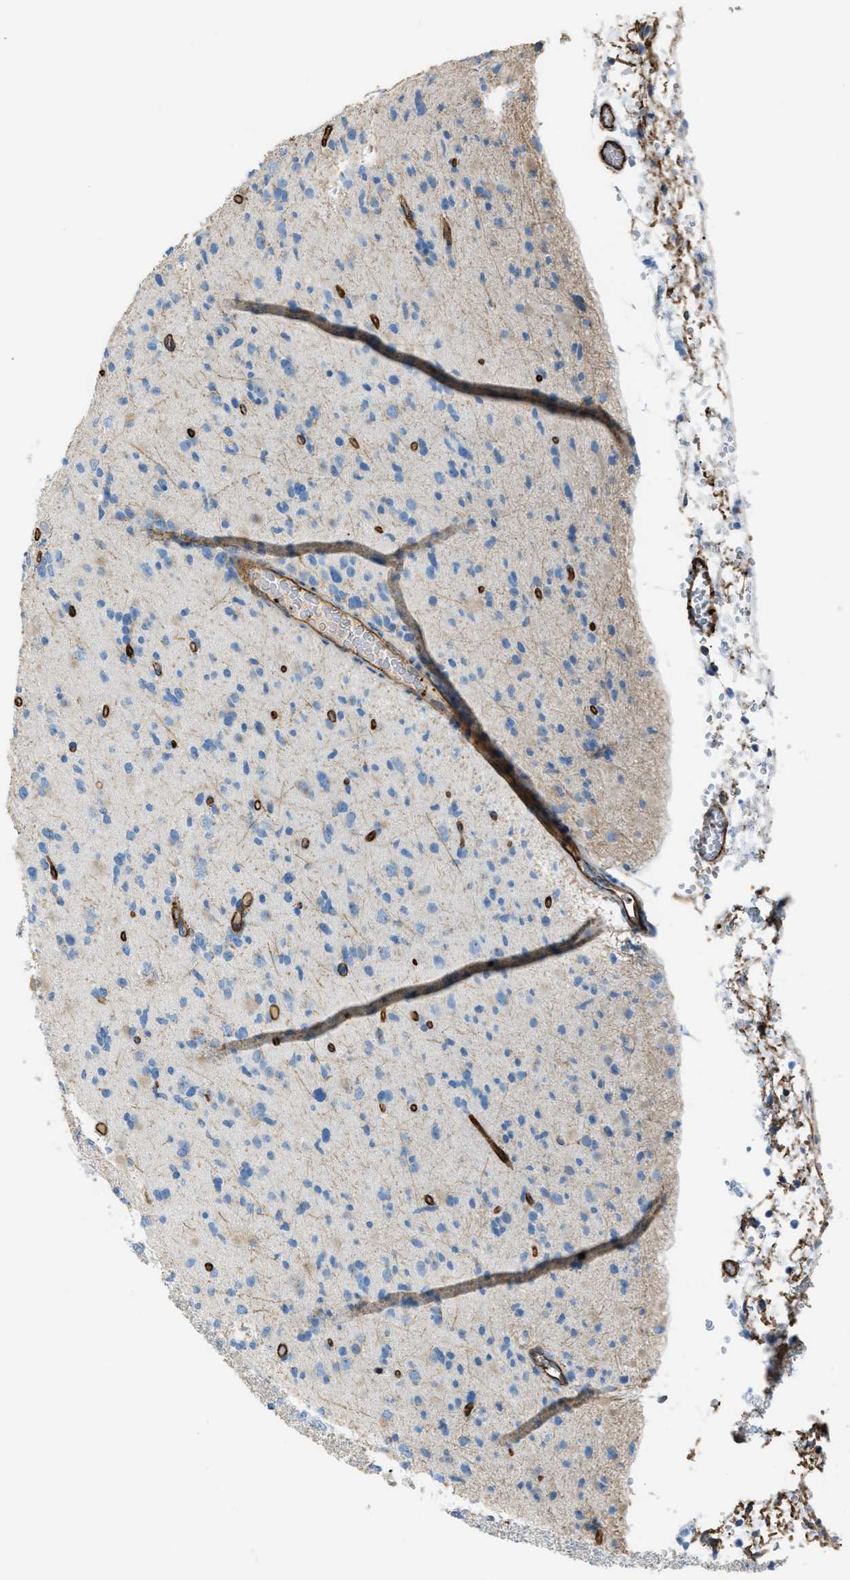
{"staining": {"intensity": "negative", "quantity": "none", "location": "none"}, "tissue": "glioma", "cell_type": "Tumor cells", "image_type": "cancer", "snomed": [{"axis": "morphology", "description": "Glioma, malignant, Low grade"}, {"axis": "topography", "description": "Brain"}], "caption": "DAB immunohistochemical staining of glioma exhibits no significant staining in tumor cells.", "gene": "SLC22A15", "patient": {"sex": "female", "age": 22}}